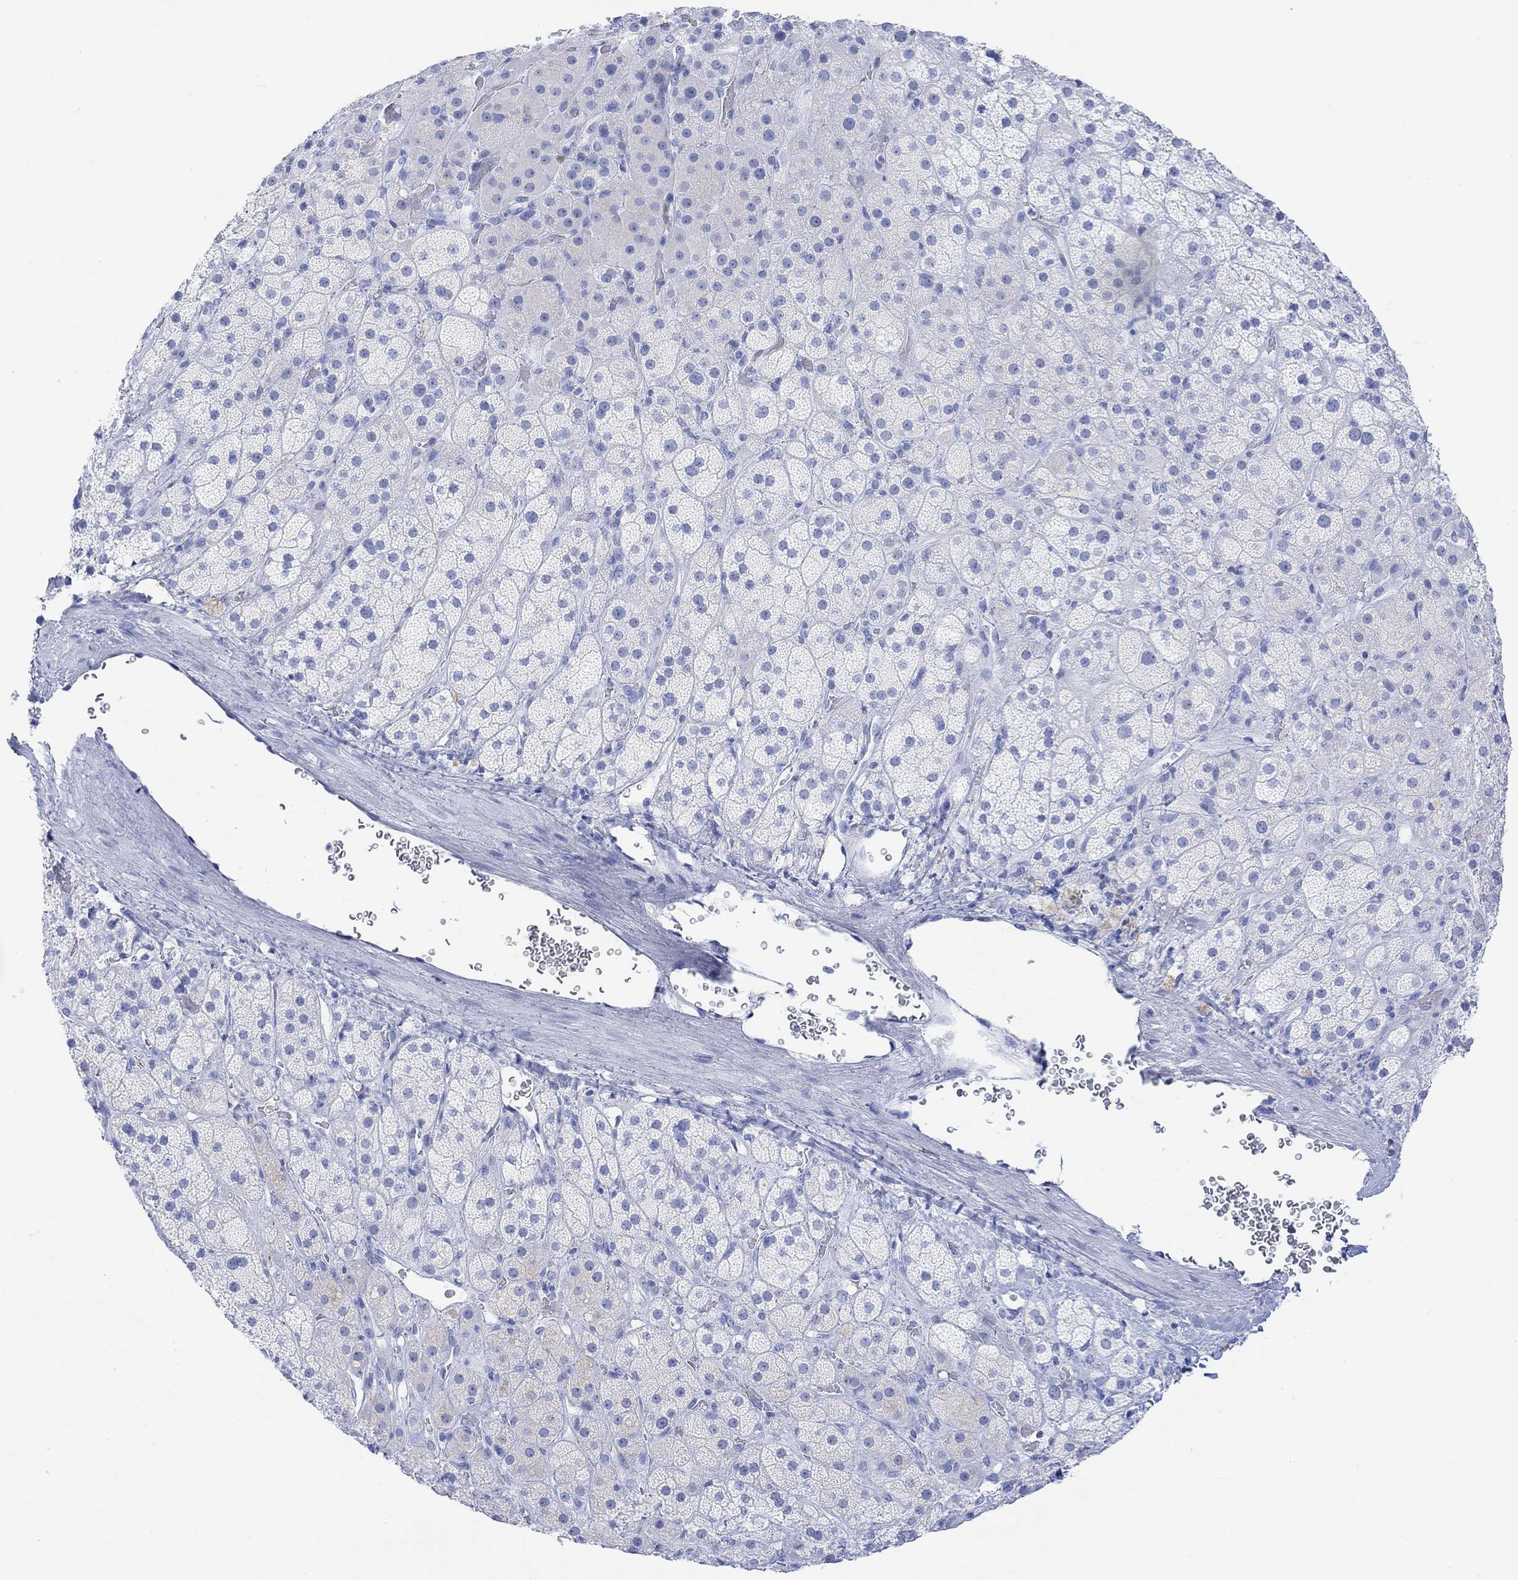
{"staining": {"intensity": "negative", "quantity": "none", "location": "none"}, "tissue": "adrenal gland", "cell_type": "Glandular cells", "image_type": "normal", "snomed": [{"axis": "morphology", "description": "Normal tissue, NOS"}, {"axis": "topography", "description": "Adrenal gland"}], "caption": "High magnification brightfield microscopy of unremarkable adrenal gland stained with DAB (3,3'-diaminobenzidine) (brown) and counterstained with hematoxylin (blue): glandular cells show no significant positivity. (DAB immunohistochemistry (IHC), high magnification).", "gene": "TPPP3", "patient": {"sex": "male", "age": 57}}